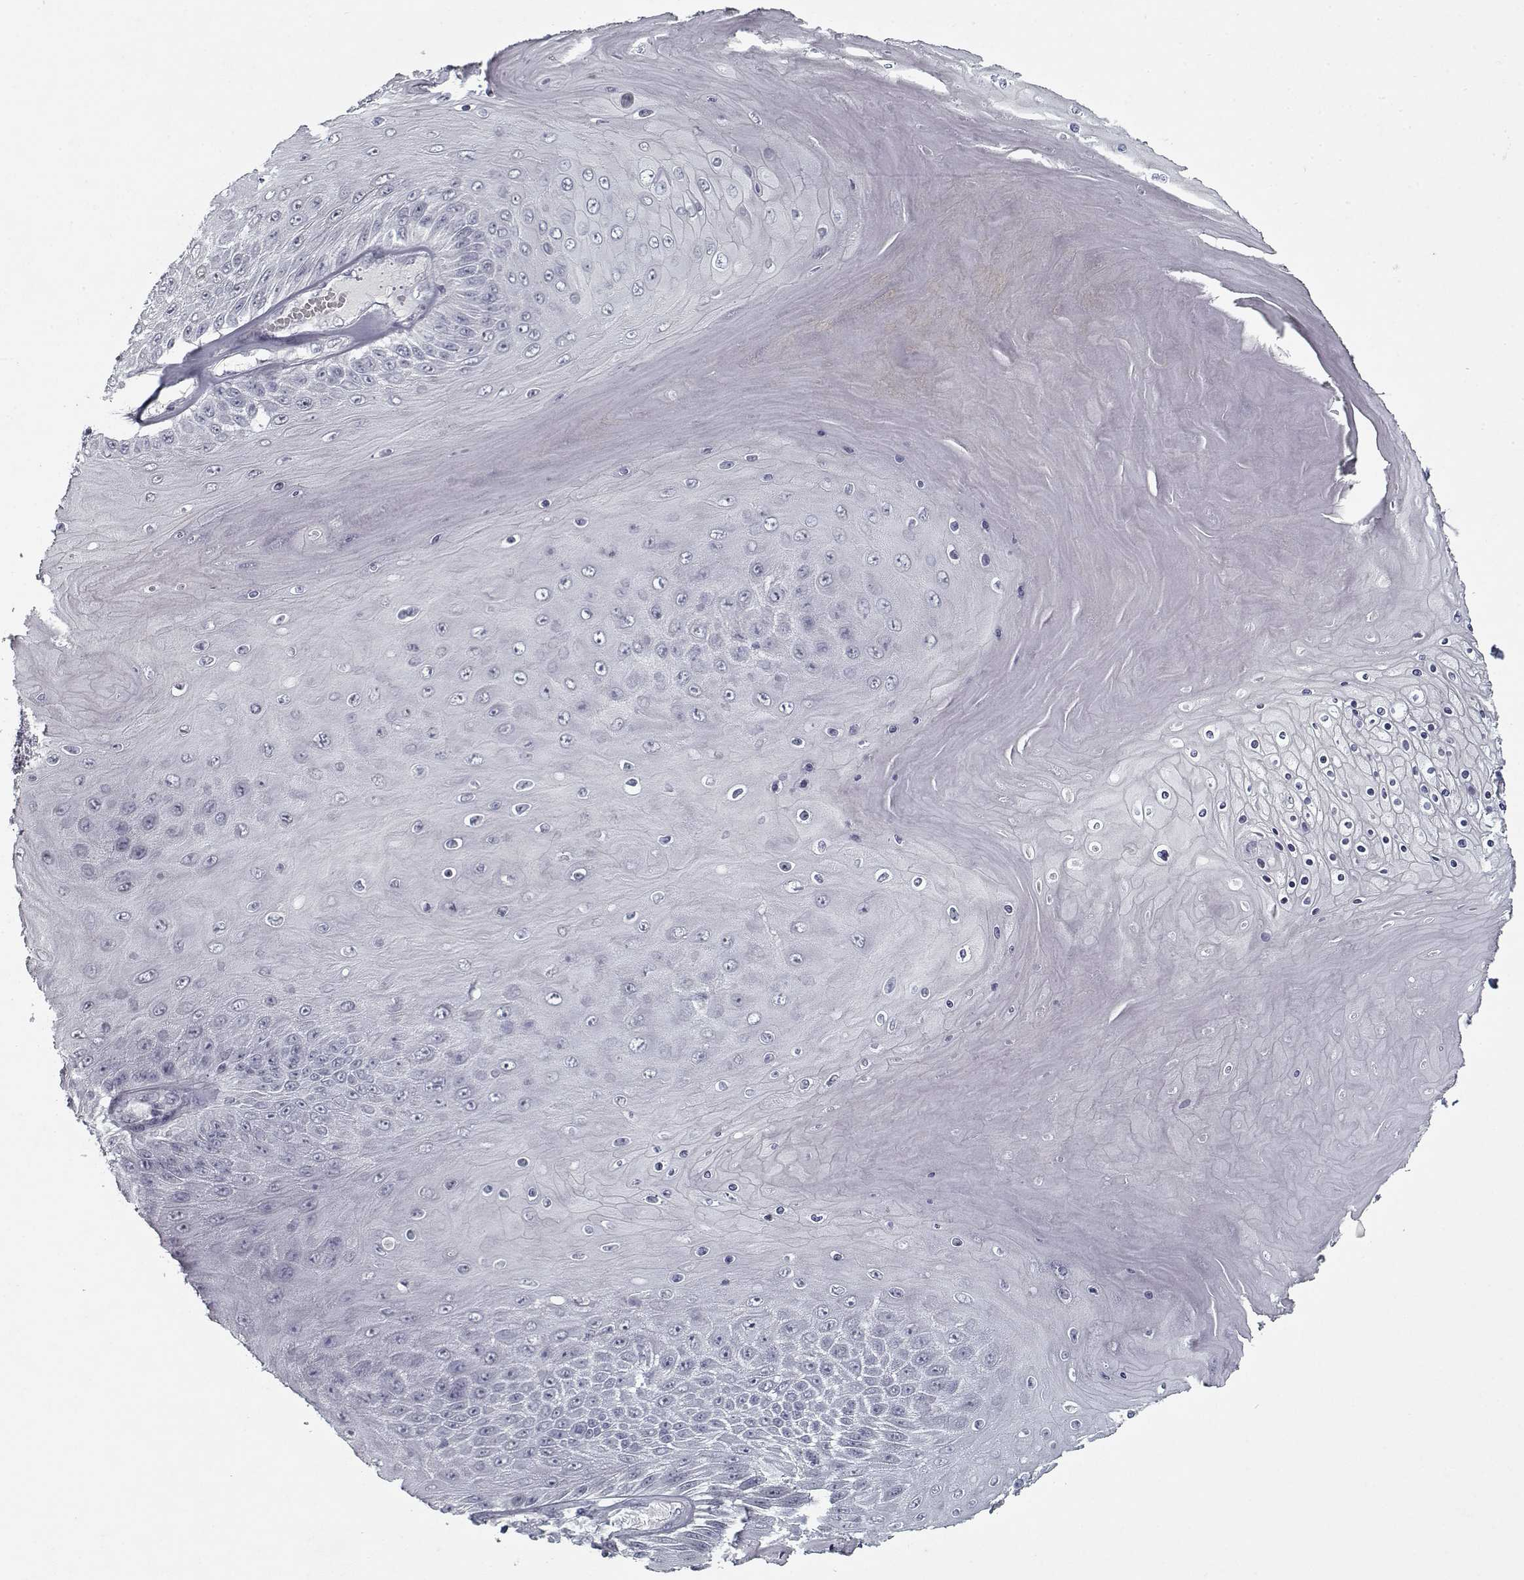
{"staining": {"intensity": "negative", "quantity": "none", "location": "none"}, "tissue": "skin cancer", "cell_type": "Tumor cells", "image_type": "cancer", "snomed": [{"axis": "morphology", "description": "Squamous cell carcinoma, NOS"}, {"axis": "topography", "description": "Skin"}], "caption": "There is no significant expression in tumor cells of squamous cell carcinoma (skin).", "gene": "GAD2", "patient": {"sex": "male", "age": 62}}